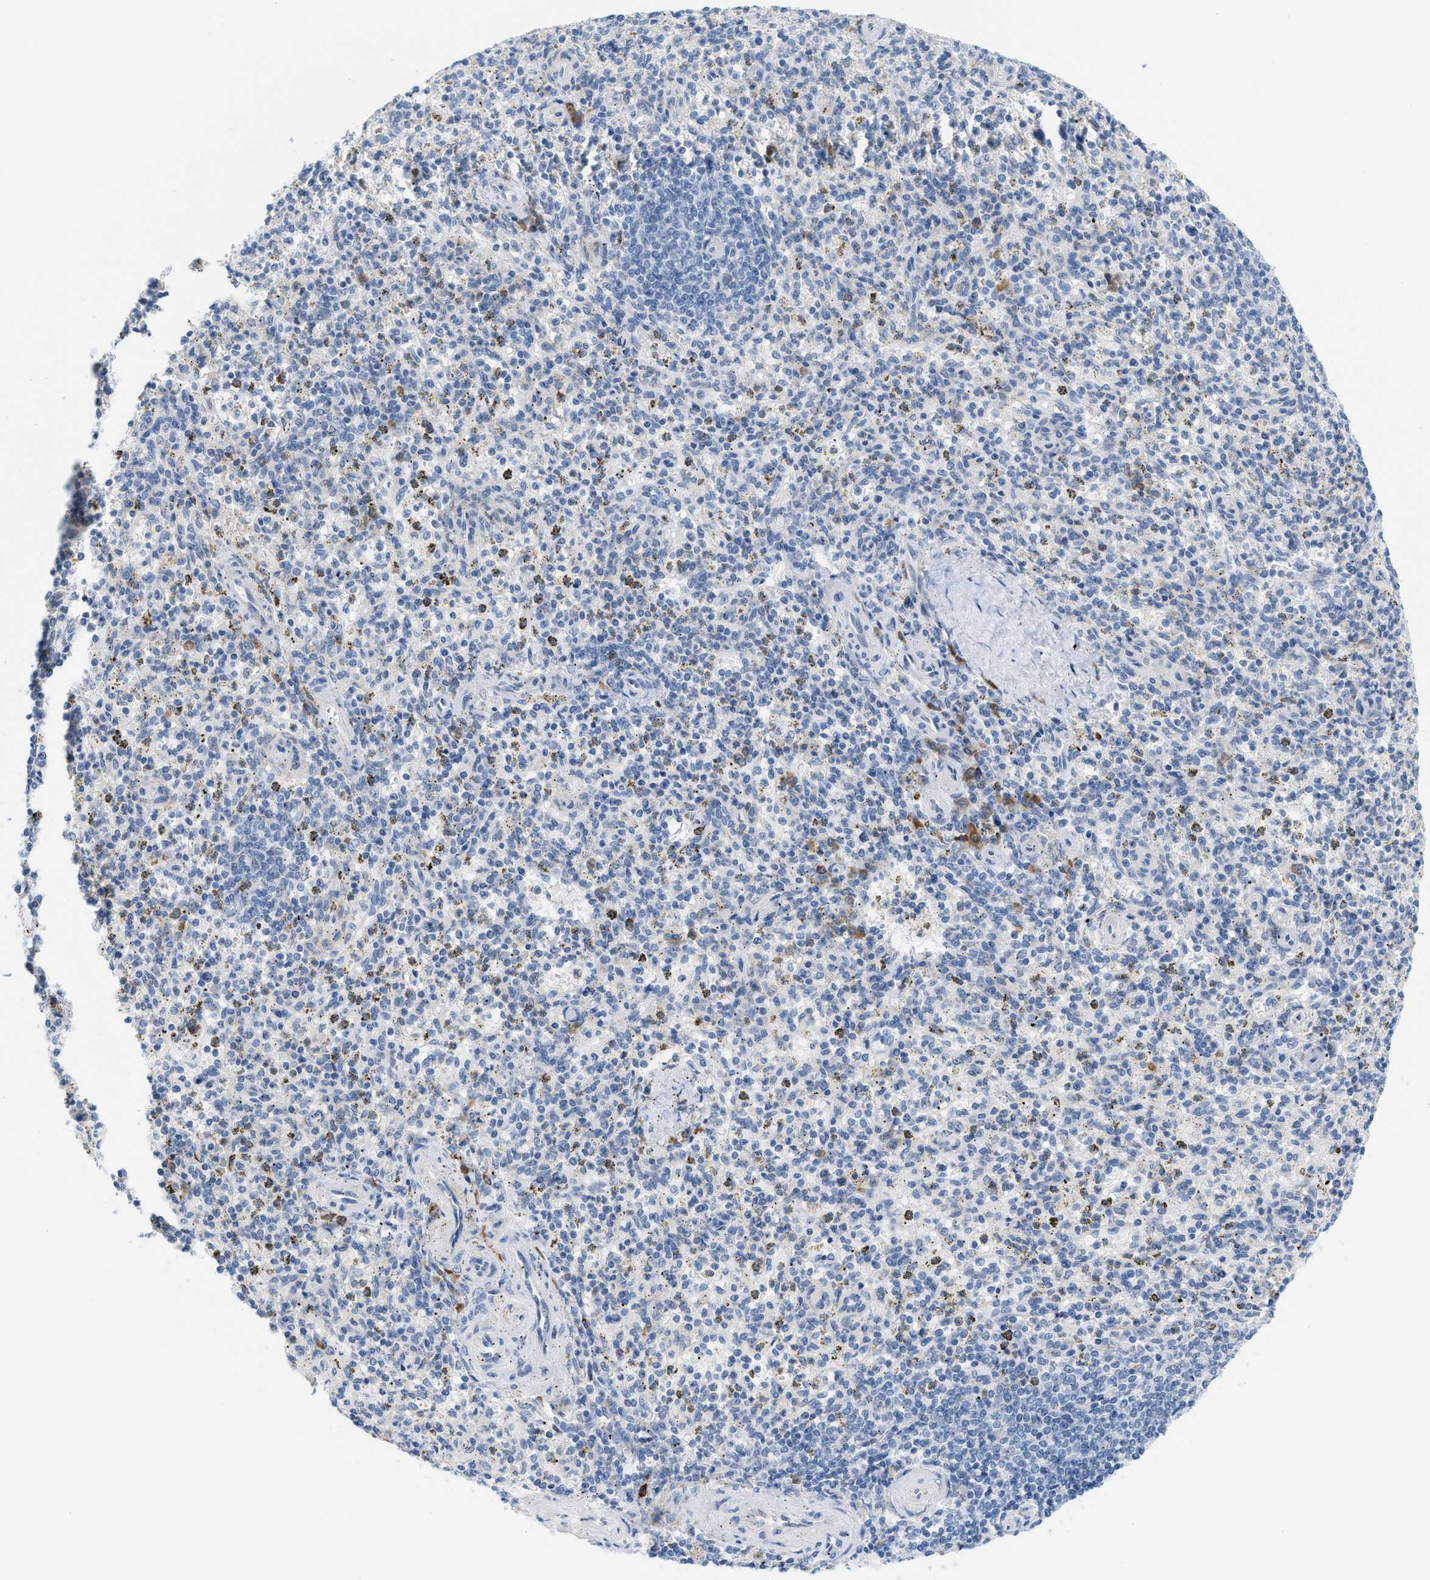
{"staining": {"intensity": "moderate", "quantity": "<25%", "location": "cytoplasmic/membranous"}, "tissue": "spleen", "cell_type": "Cells in red pulp", "image_type": "normal", "snomed": [{"axis": "morphology", "description": "Normal tissue, NOS"}, {"axis": "topography", "description": "Spleen"}], "caption": "Protein expression analysis of unremarkable human spleen reveals moderate cytoplasmic/membranous expression in approximately <25% of cells in red pulp. (Brightfield microscopy of DAB IHC at high magnification).", "gene": "KIFC3", "patient": {"sex": "male", "age": 72}}